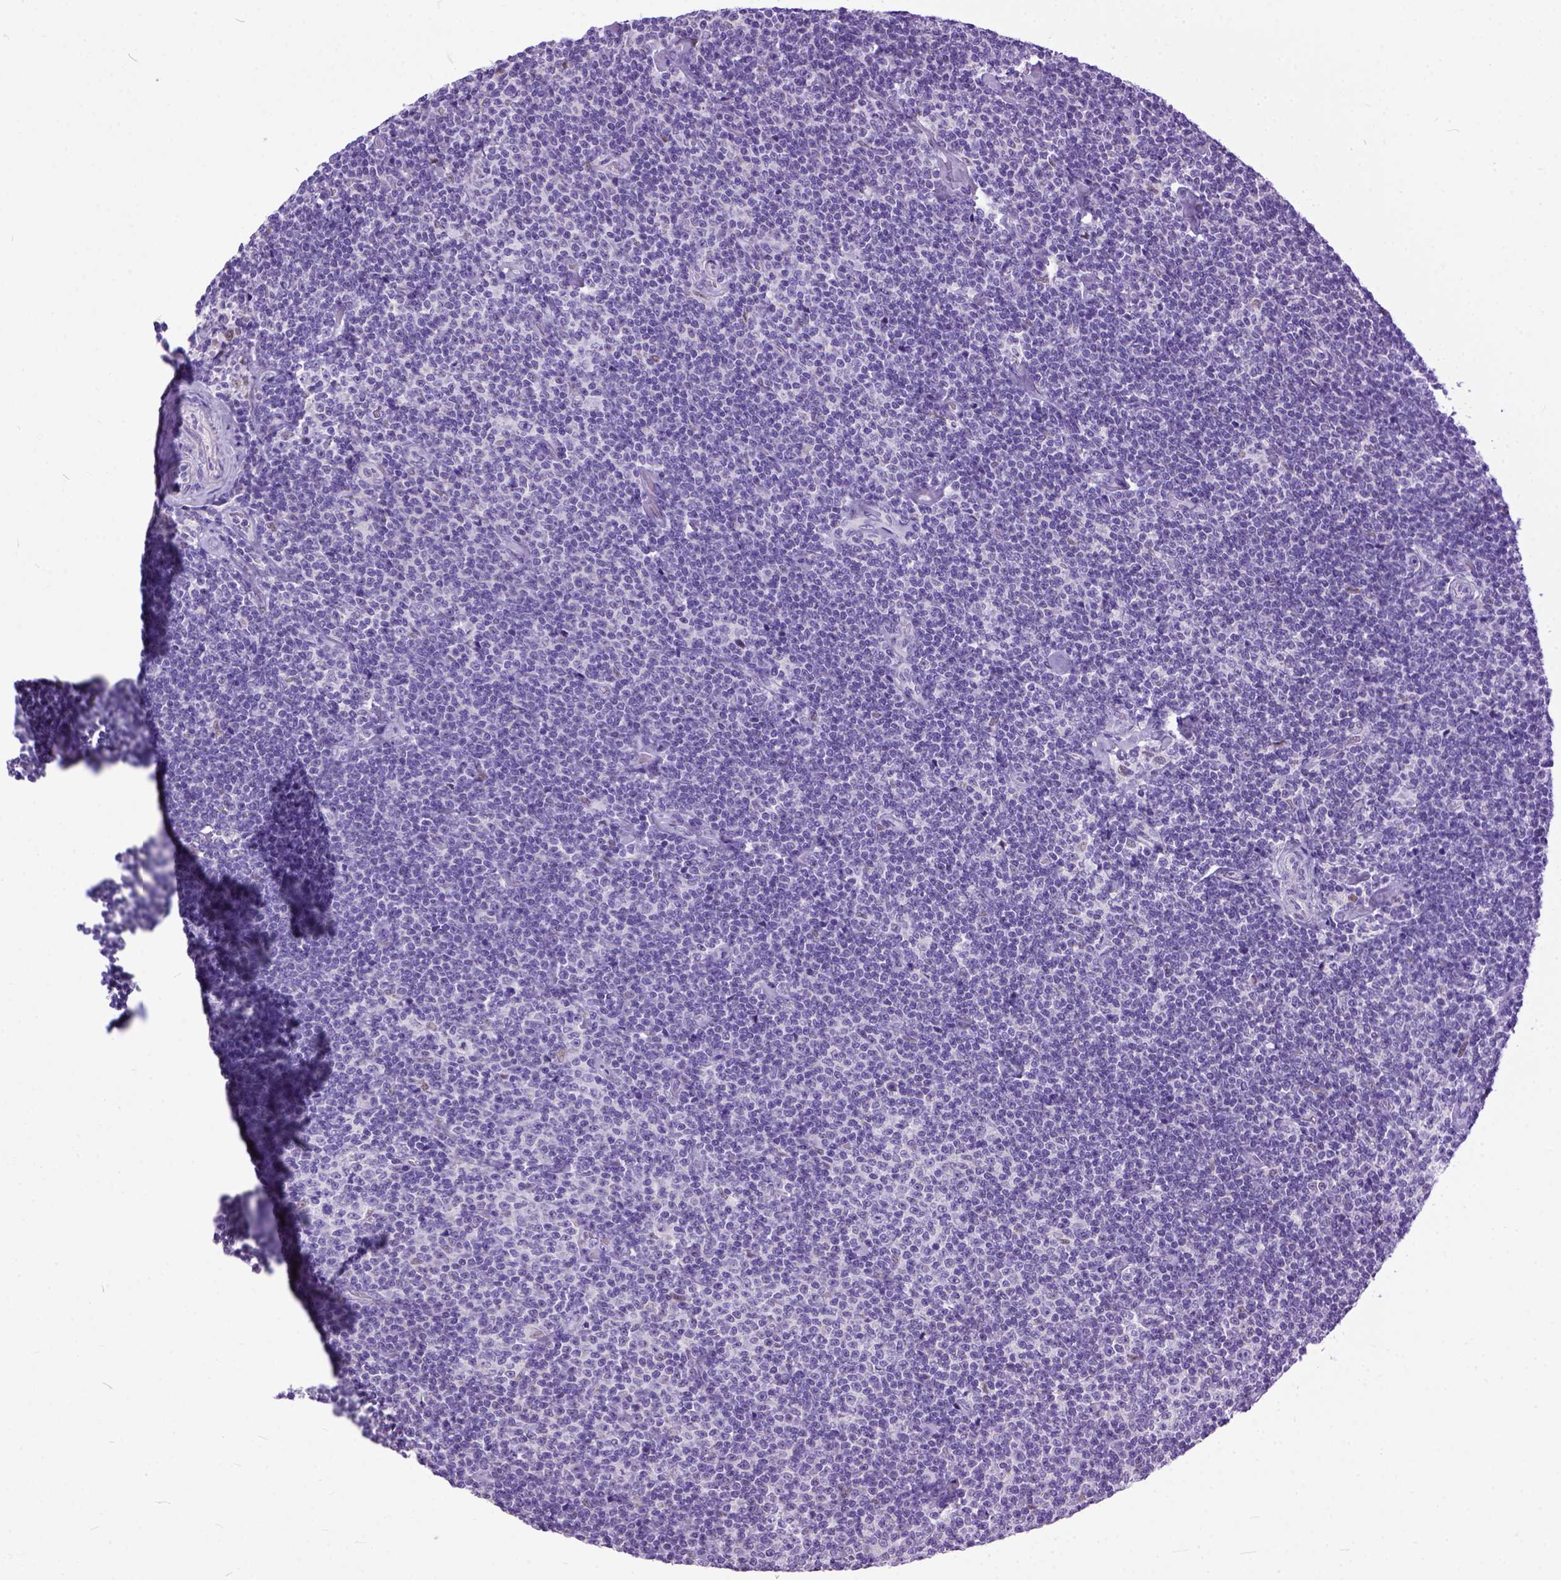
{"staining": {"intensity": "negative", "quantity": "none", "location": "none"}, "tissue": "lymphoma", "cell_type": "Tumor cells", "image_type": "cancer", "snomed": [{"axis": "morphology", "description": "Malignant lymphoma, non-Hodgkin's type, Low grade"}, {"axis": "topography", "description": "Lymph node"}], "caption": "The immunohistochemistry (IHC) histopathology image has no significant positivity in tumor cells of low-grade malignant lymphoma, non-Hodgkin's type tissue. Nuclei are stained in blue.", "gene": "CRB1", "patient": {"sex": "male", "age": 81}}